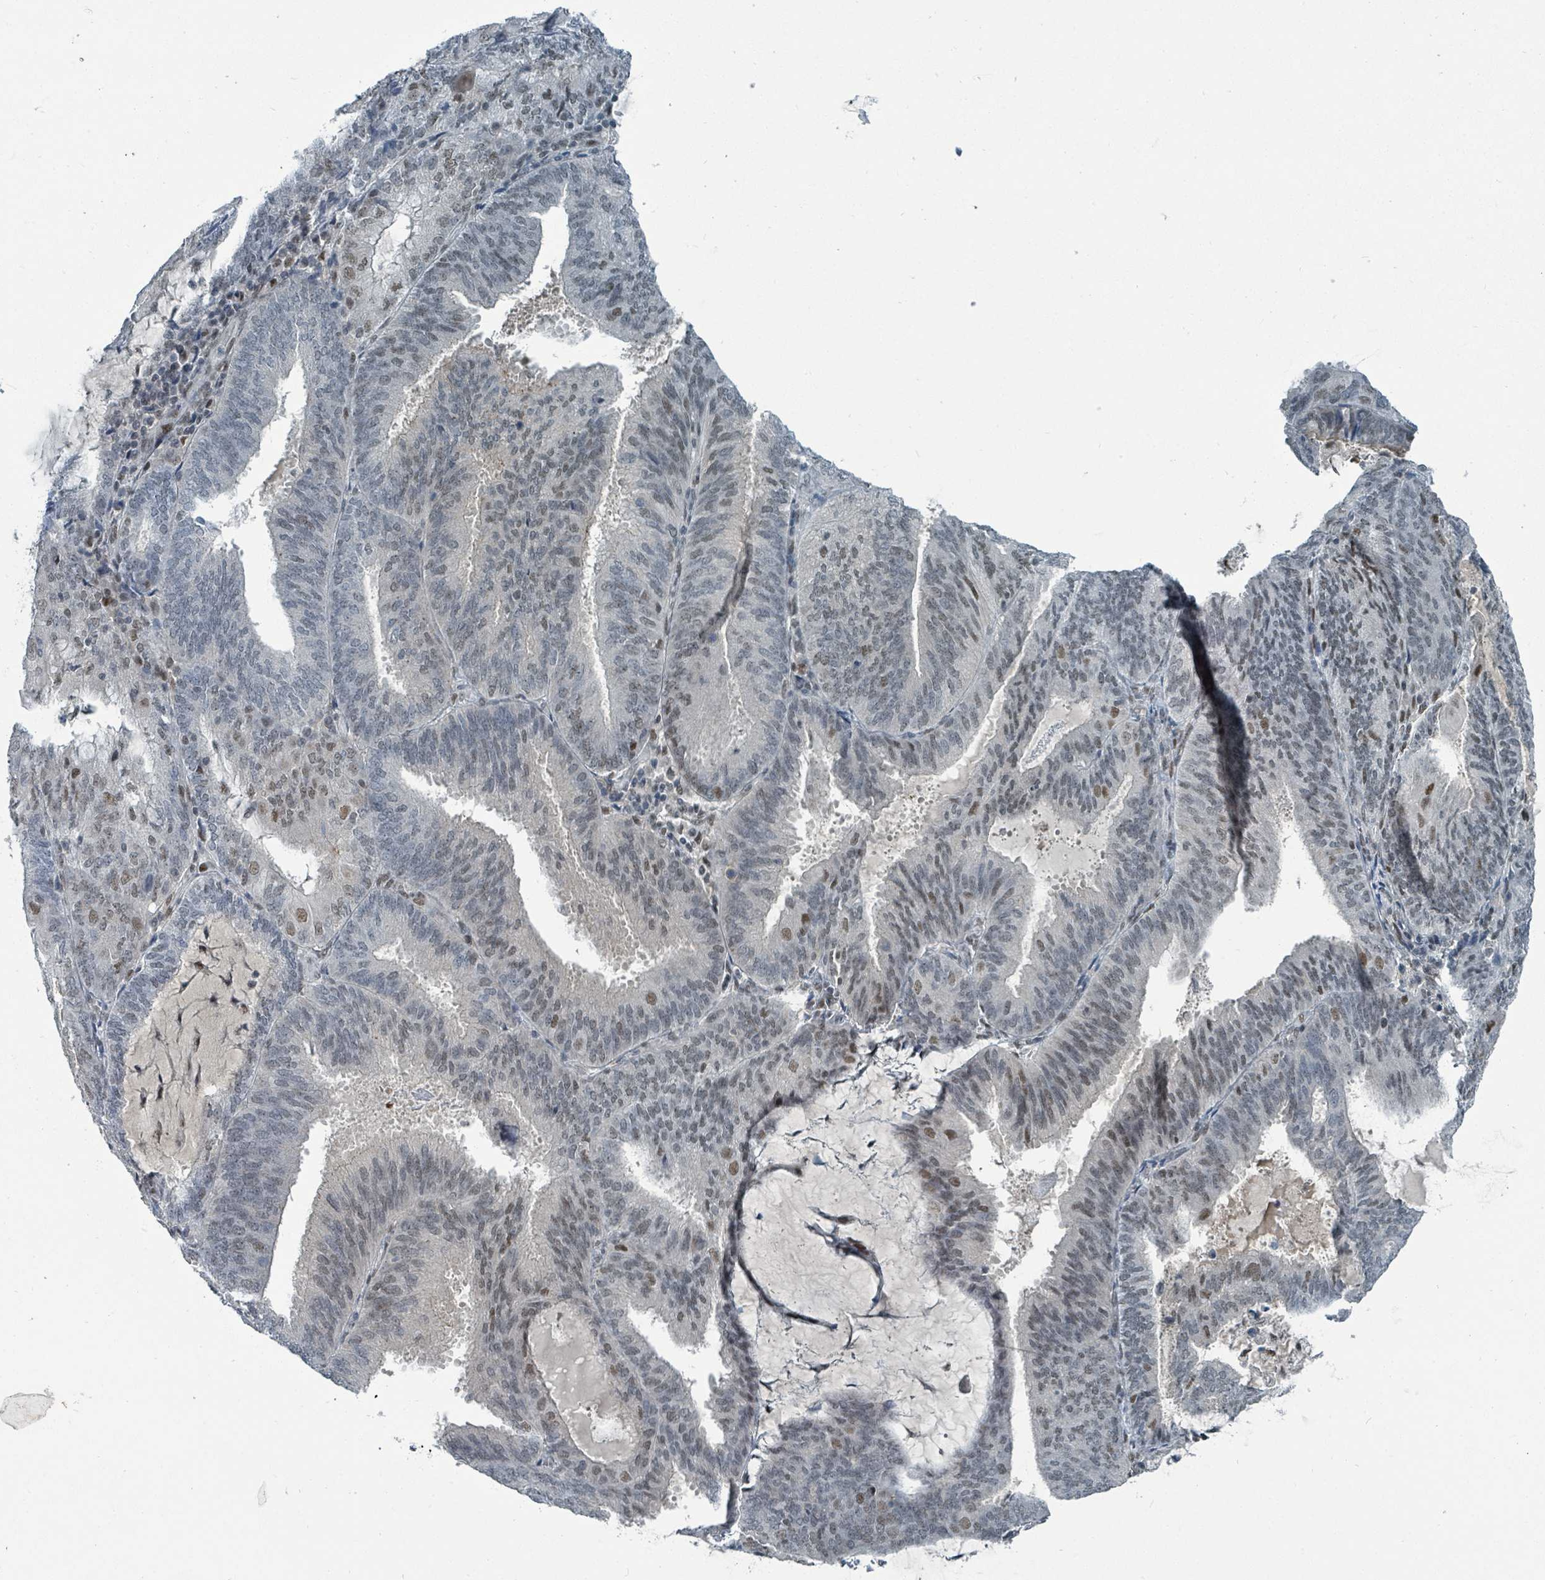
{"staining": {"intensity": "moderate", "quantity": "25%-75%", "location": "nuclear"}, "tissue": "endometrial cancer", "cell_type": "Tumor cells", "image_type": "cancer", "snomed": [{"axis": "morphology", "description": "Adenocarcinoma, NOS"}, {"axis": "topography", "description": "Endometrium"}], "caption": "Protein expression analysis of human endometrial cancer (adenocarcinoma) reveals moderate nuclear expression in about 25%-75% of tumor cells.", "gene": "UCK1", "patient": {"sex": "female", "age": 81}}